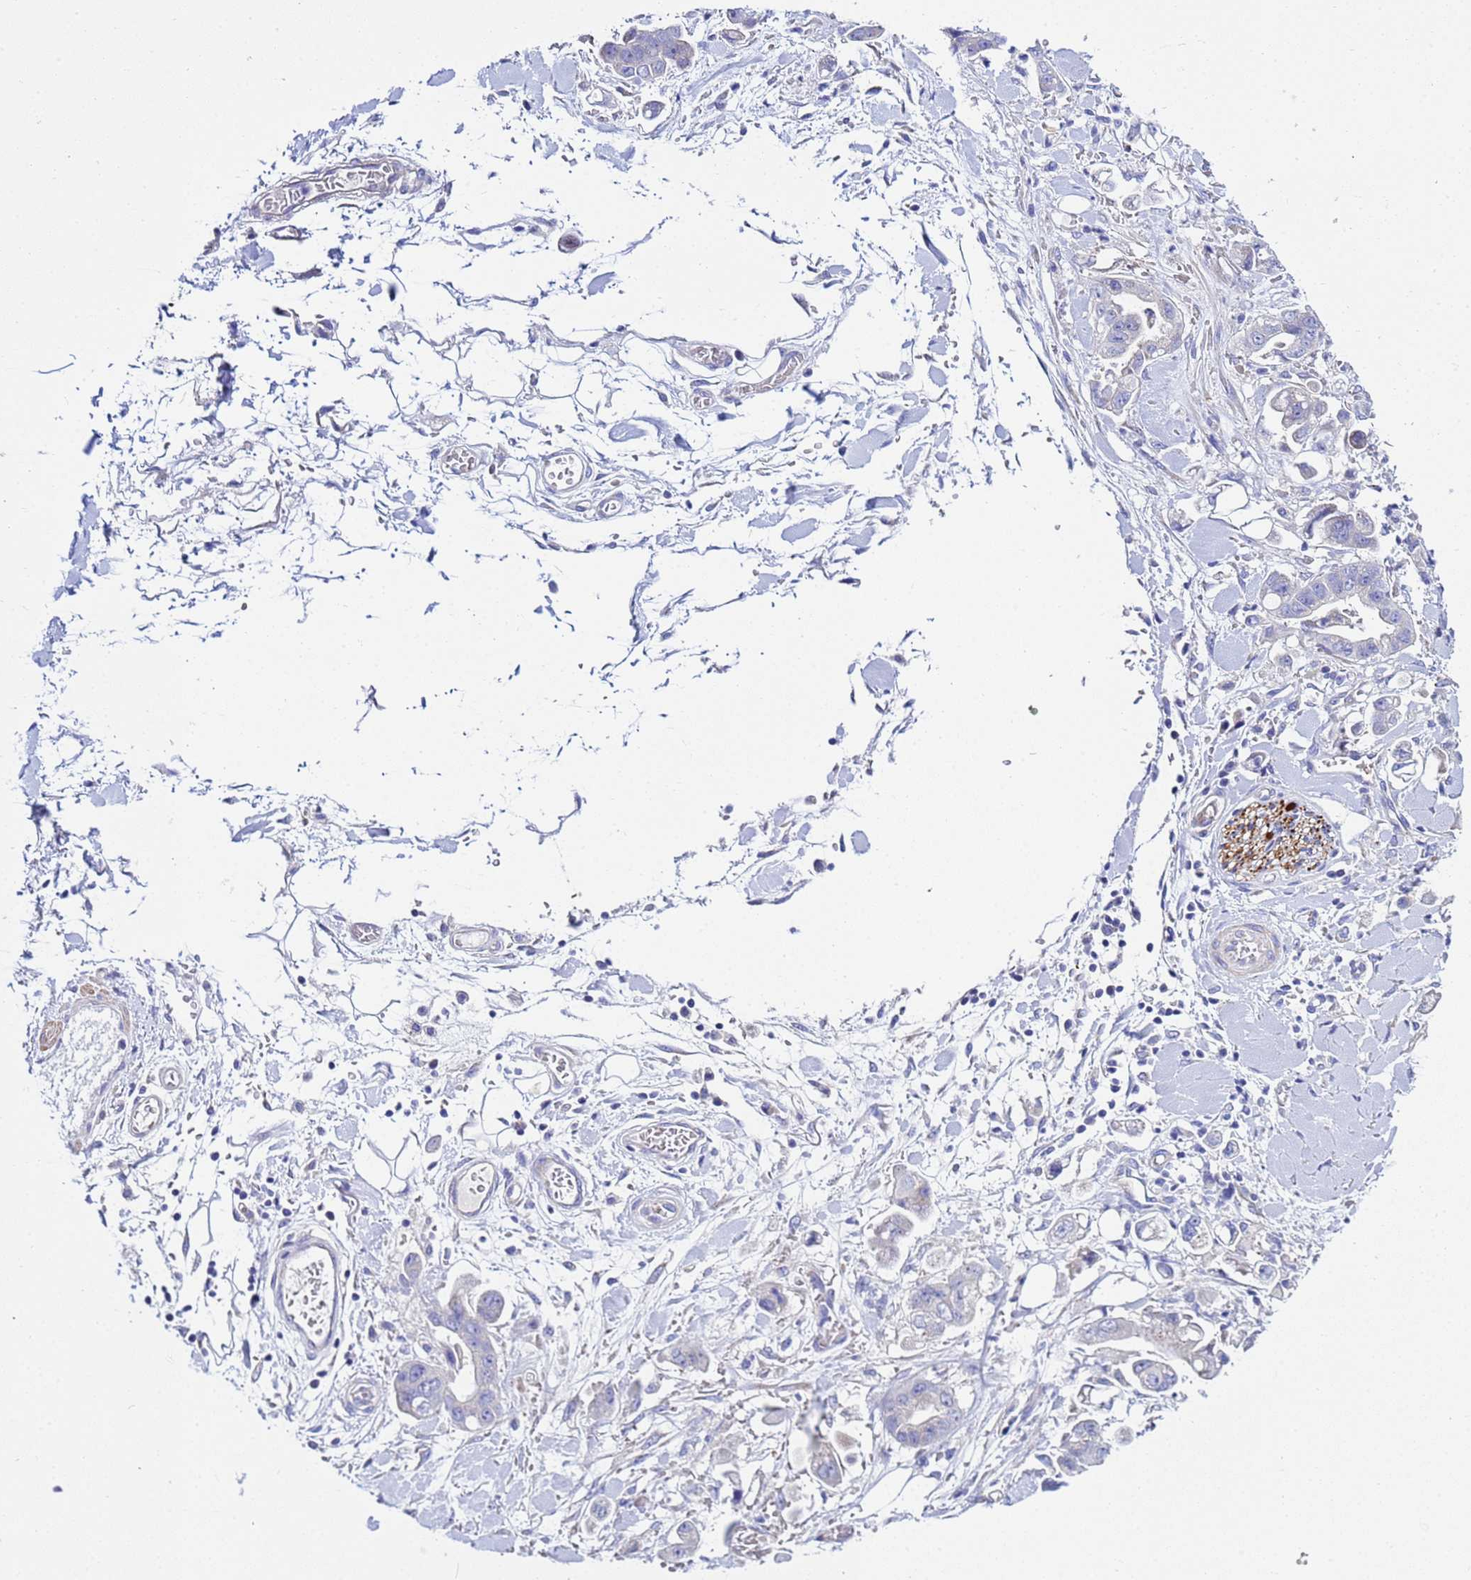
{"staining": {"intensity": "negative", "quantity": "none", "location": "none"}, "tissue": "stomach cancer", "cell_type": "Tumor cells", "image_type": "cancer", "snomed": [{"axis": "morphology", "description": "Adenocarcinoma, NOS"}, {"axis": "topography", "description": "Stomach"}], "caption": "Tumor cells are negative for protein expression in human stomach adenocarcinoma.", "gene": "USP18", "patient": {"sex": "male", "age": 62}}